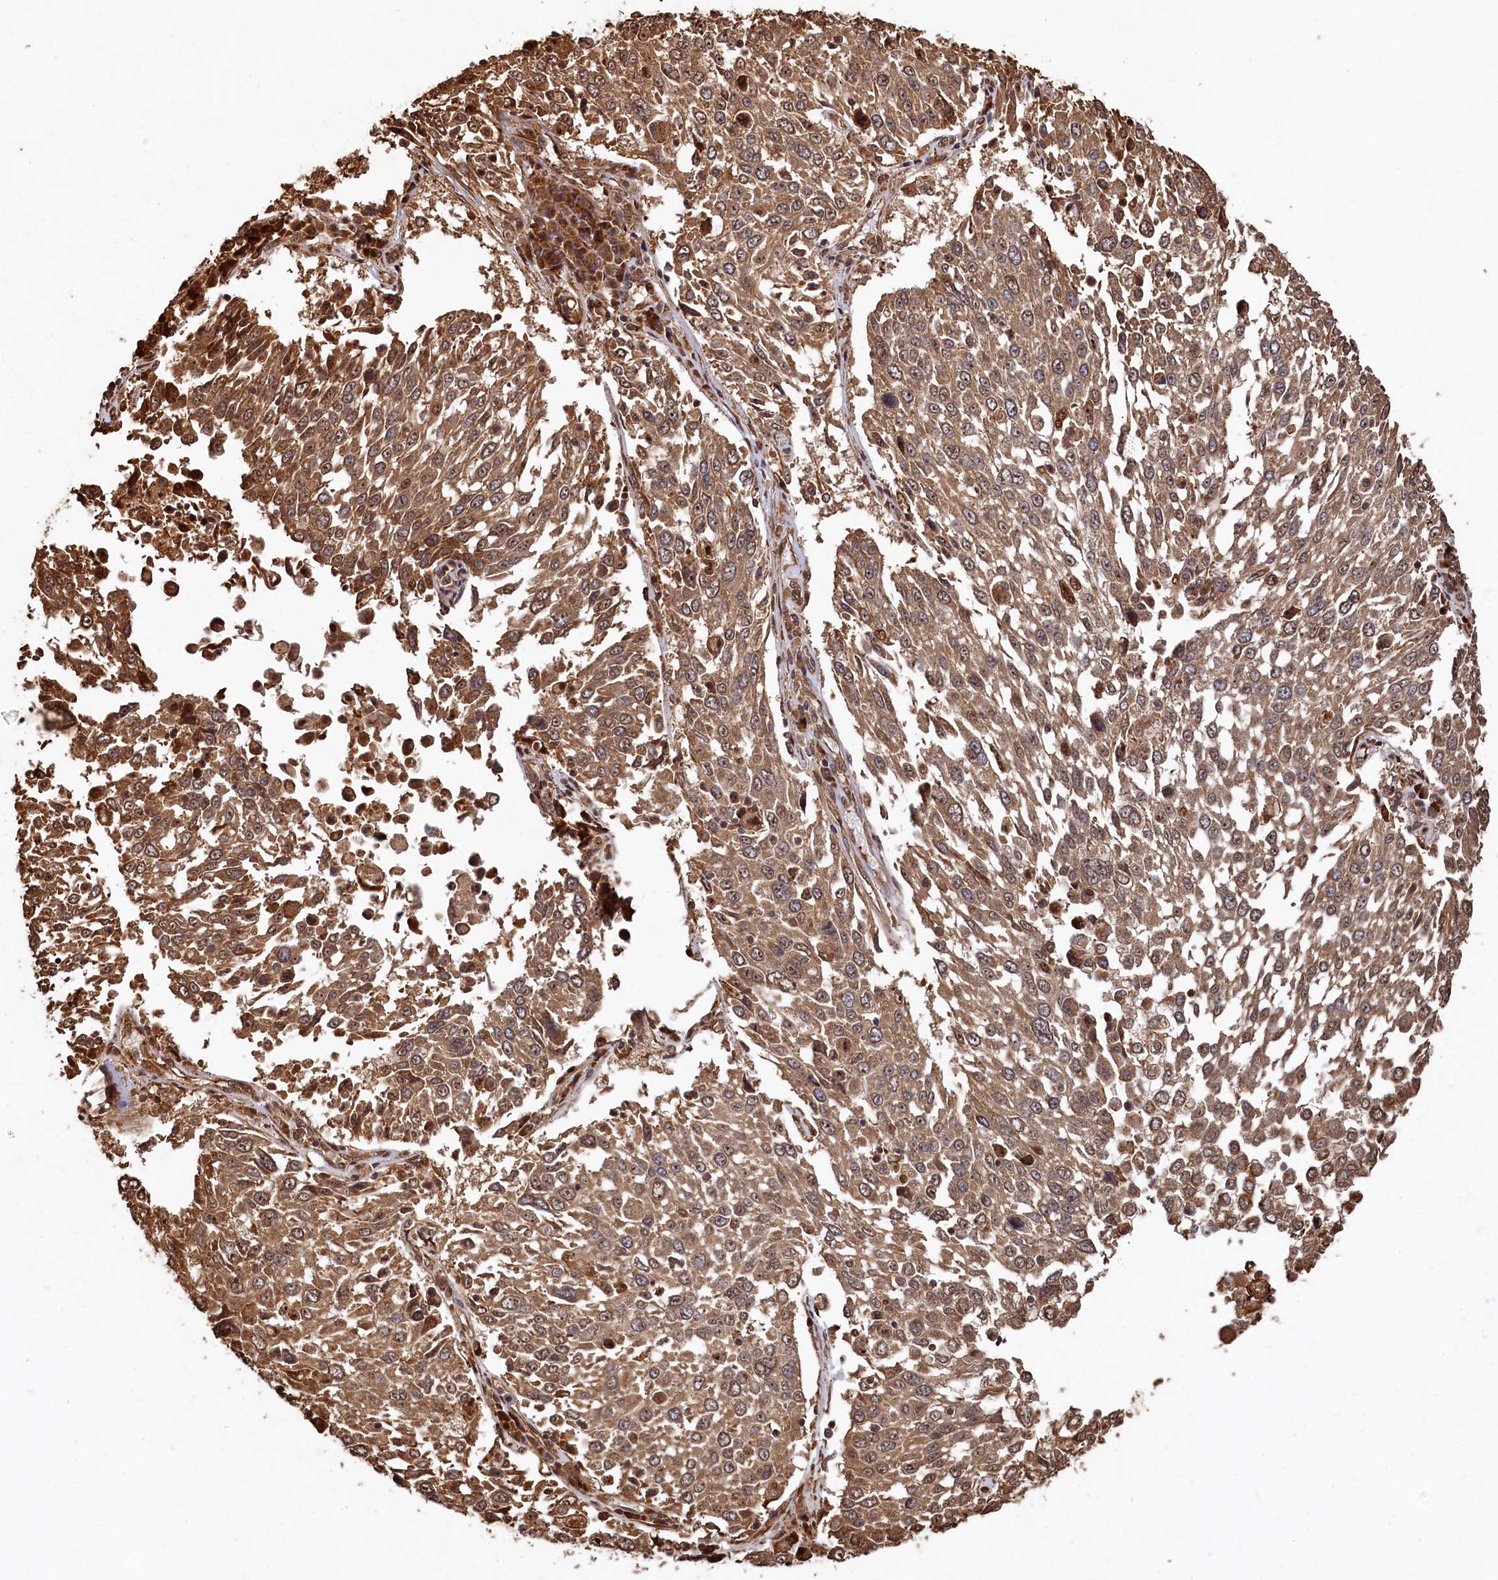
{"staining": {"intensity": "moderate", "quantity": ">75%", "location": "cytoplasmic/membranous"}, "tissue": "lung cancer", "cell_type": "Tumor cells", "image_type": "cancer", "snomed": [{"axis": "morphology", "description": "Squamous cell carcinoma, NOS"}, {"axis": "topography", "description": "Lung"}], "caption": "Lung cancer stained for a protein (brown) reveals moderate cytoplasmic/membranous positive expression in about >75% of tumor cells.", "gene": "PIGN", "patient": {"sex": "male", "age": 65}}